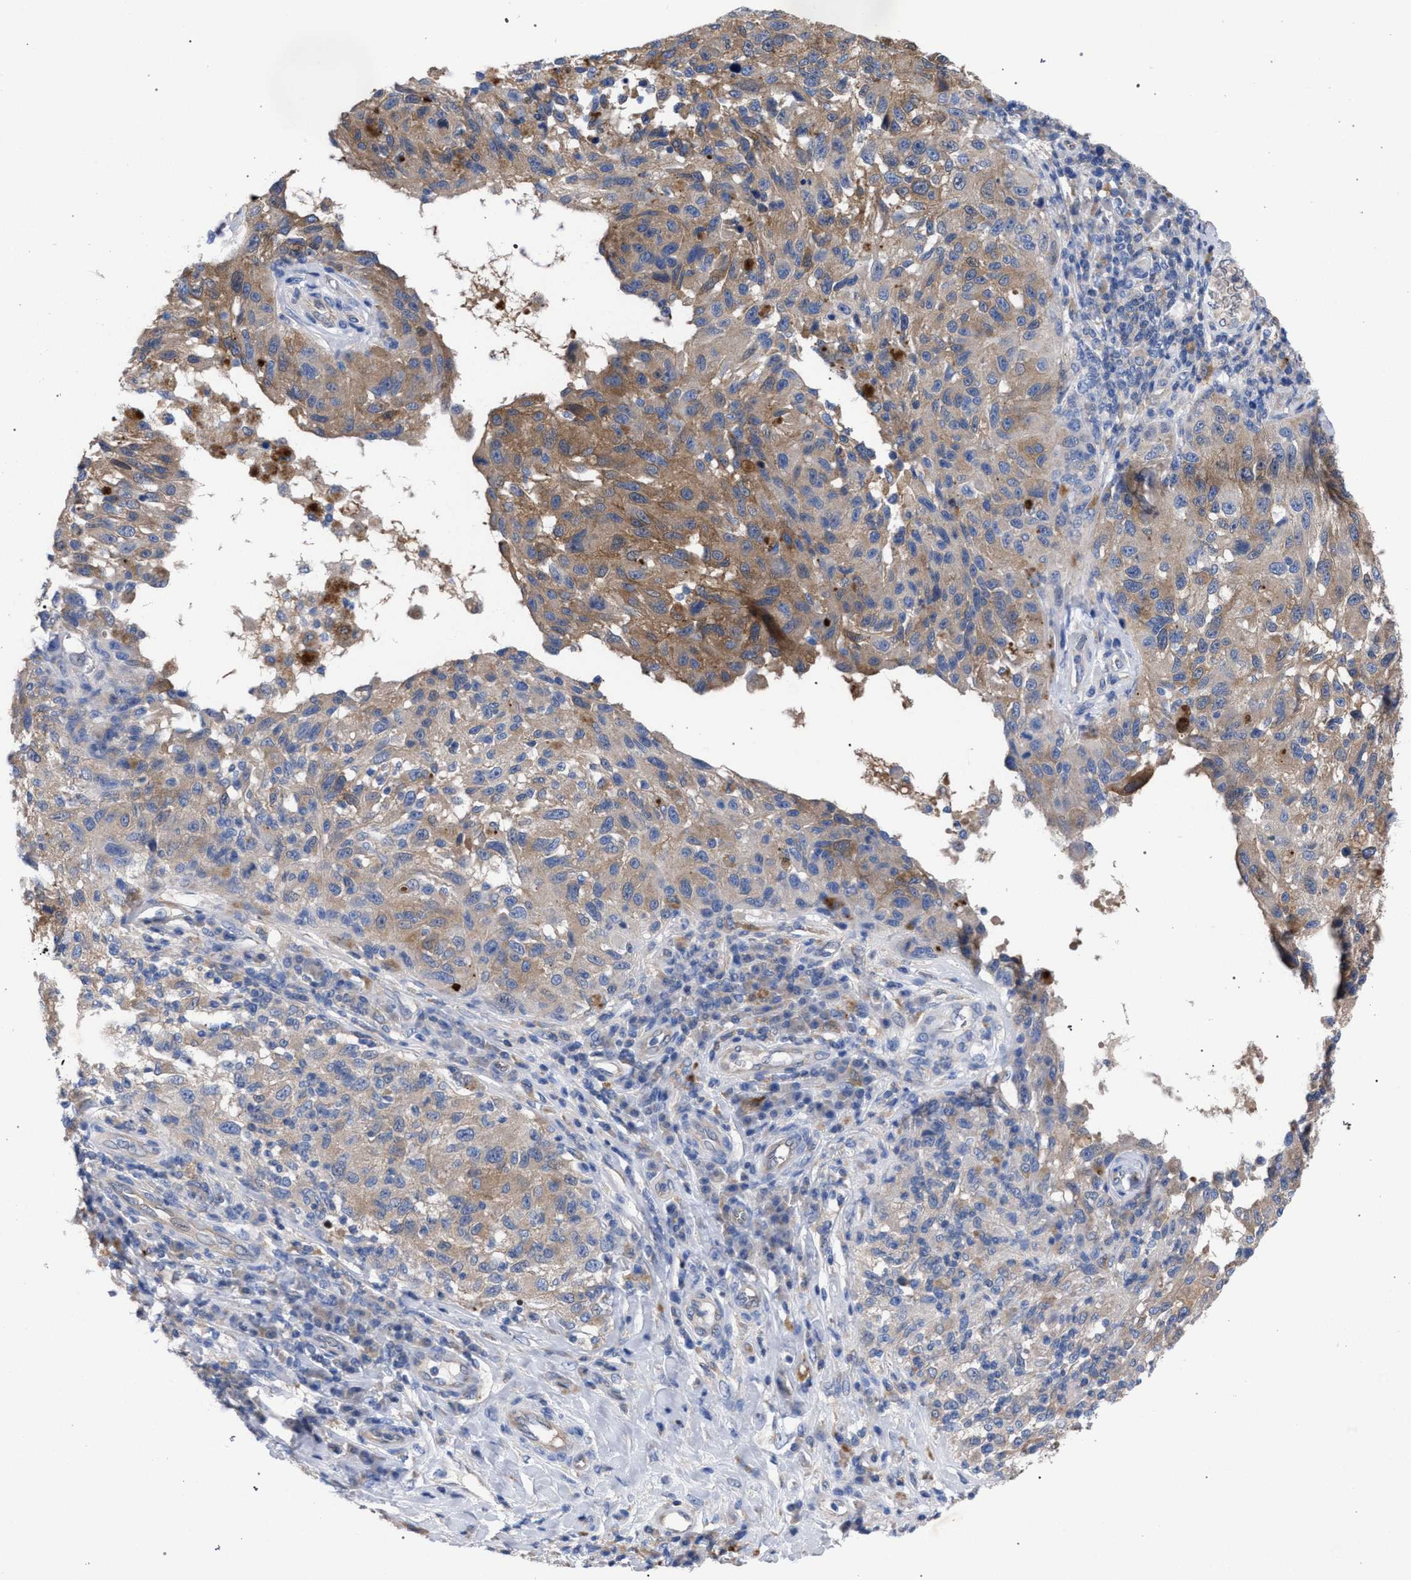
{"staining": {"intensity": "moderate", "quantity": "25%-75%", "location": "cytoplasmic/membranous"}, "tissue": "melanoma", "cell_type": "Tumor cells", "image_type": "cancer", "snomed": [{"axis": "morphology", "description": "Malignant melanoma, NOS"}, {"axis": "topography", "description": "Skin"}], "caption": "About 25%-75% of tumor cells in human malignant melanoma display moderate cytoplasmic/membranous protein positivity as visualized by brown immunohistochemical staining.", "gene": "GMPR", "patient": {"sex": "female", "age": 73}}